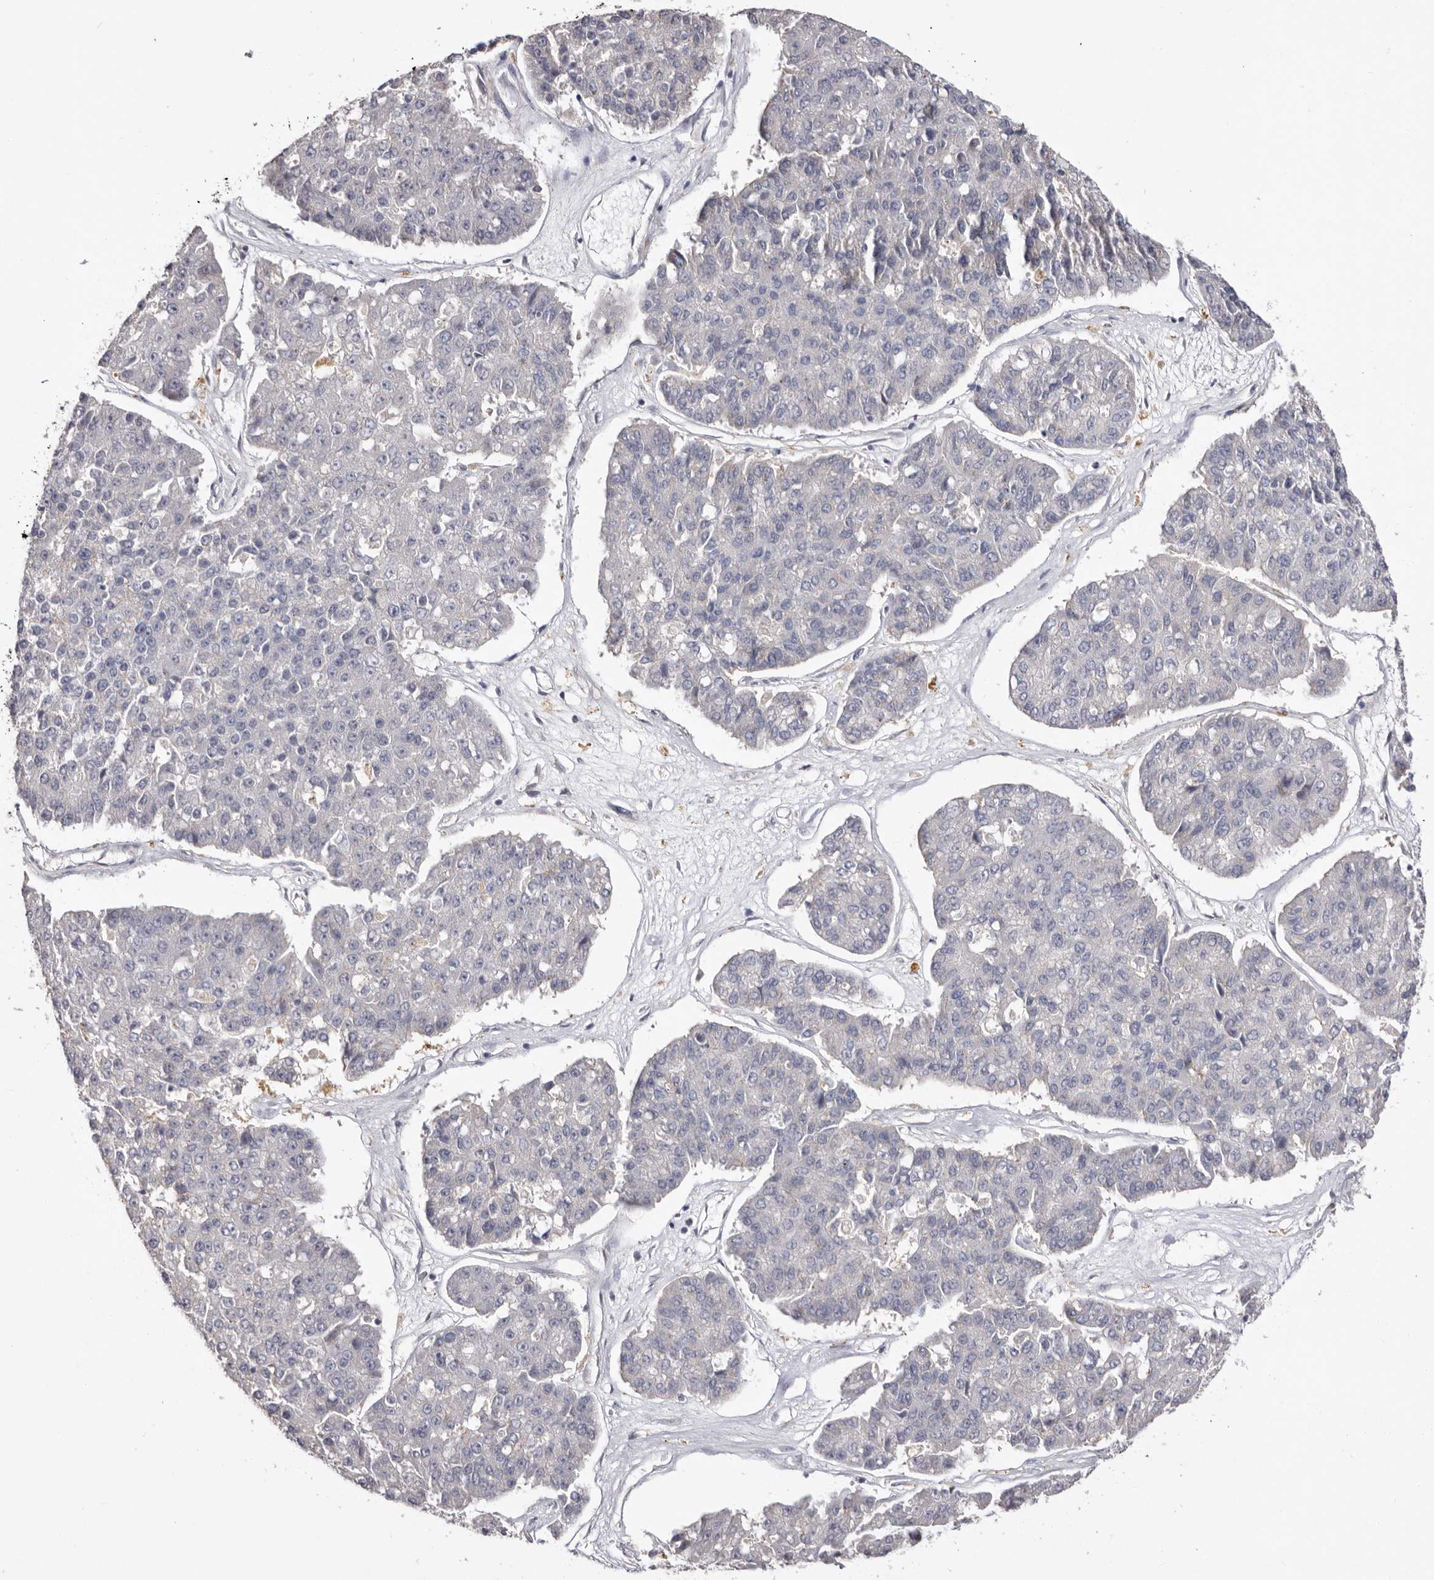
{"staining": {"intensity": "negative", "quantity": "none", "location": "none"}, "tissue": "pancreatic cancer", "cell_type": "Tumor cells", "image_type": "cancer", "snomed": [{"axis": "morphology", "description": "Adenocarcinoma, NOS"}, {"axis": "topography", "description": "Pancreas"}], "caption": "An image of human pancreatic cancer is negative for staining in tumor cells.", "gene": "FAM167B", "patient": {"sex": "male", "age": 50}}